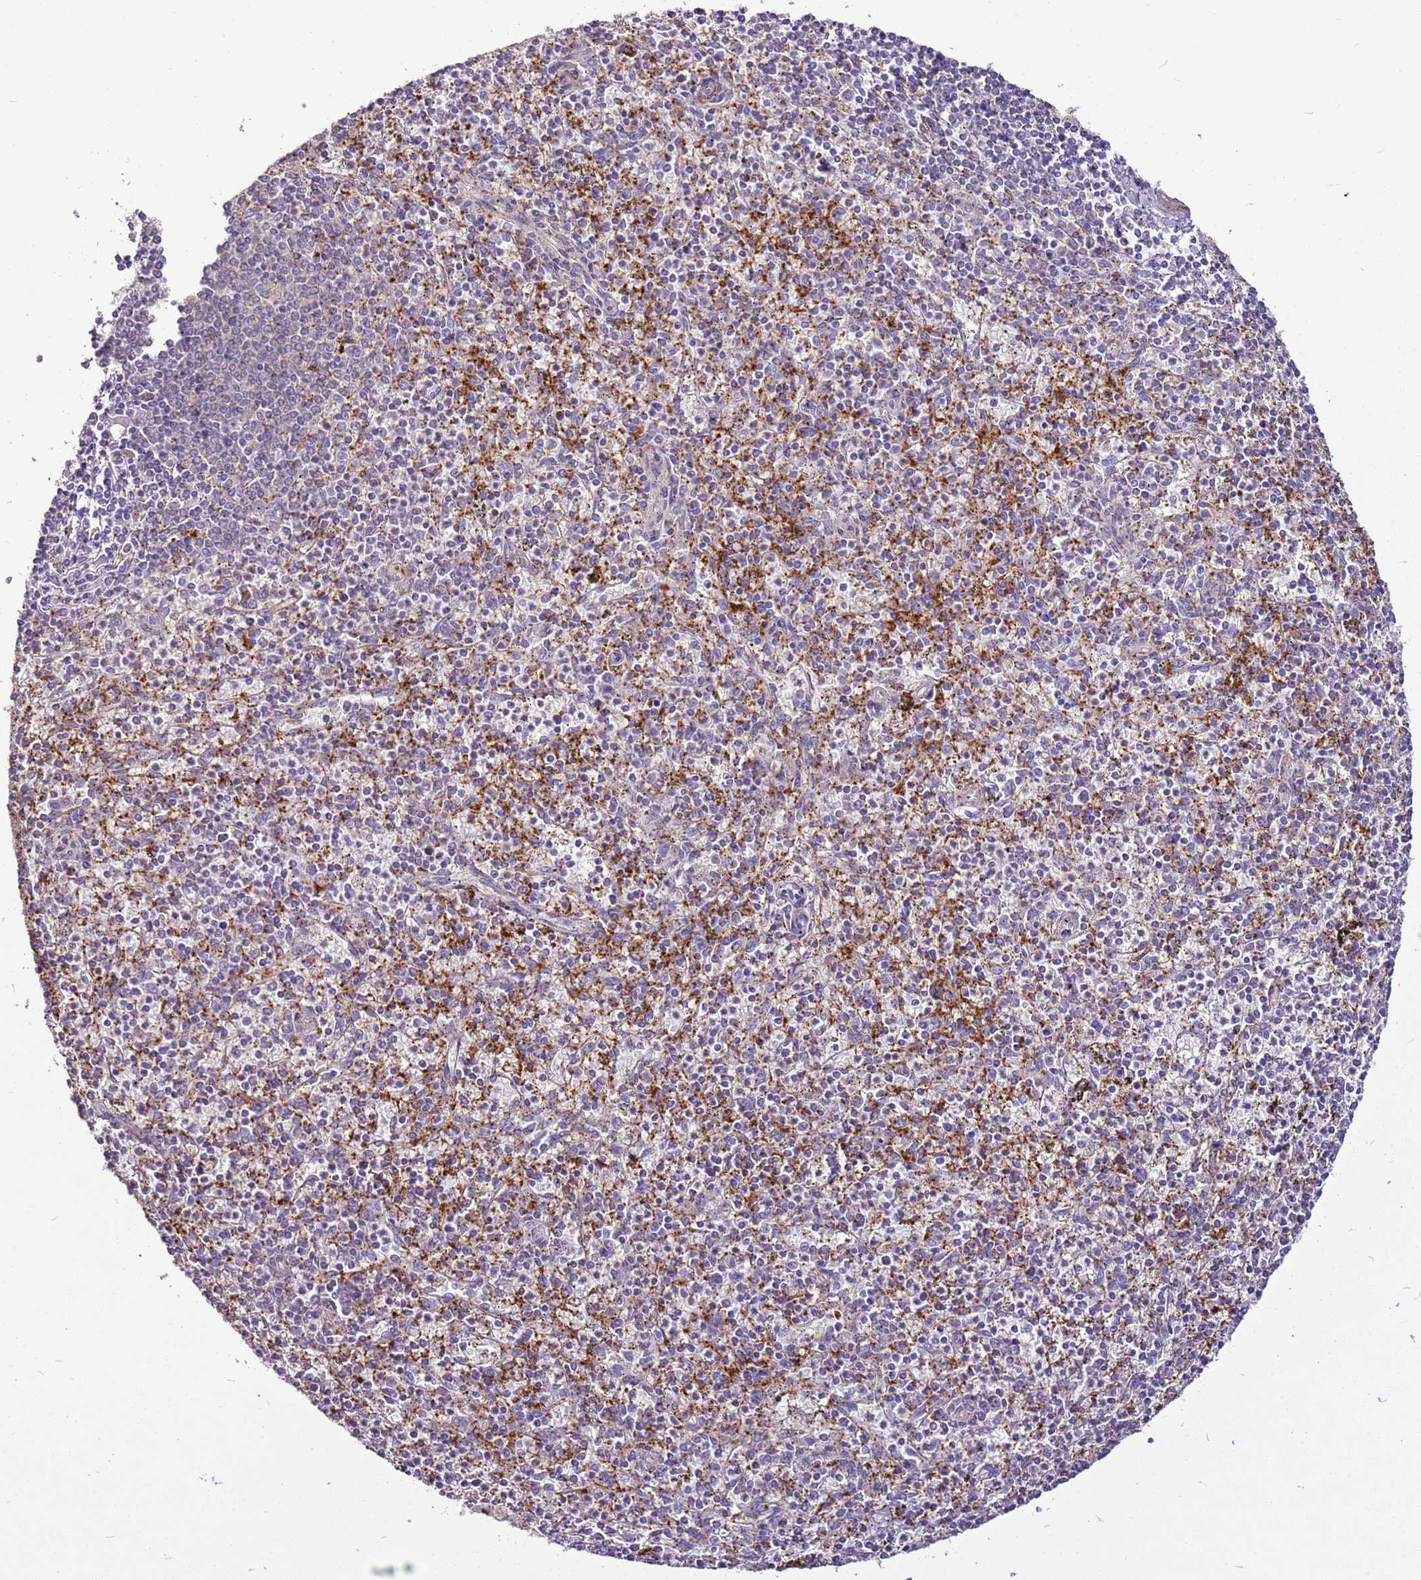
{"staining": {"intensity": "negative", "quantity": "none", "location": "none"}, "tissue": "spleen", "cell_type": "Cells in red pulp", "image_type": "normal", "snomed": [{"axis": "morphology", "description": "Normal tissue, NOS"}, {"axis": "topography", "description": "Spleen"}], "caption": "IHC of benign spleen exhibits no expression in cells in red pulp.", "gene": "CHAC2", "patient": {"sex": "male", "age": 72}}